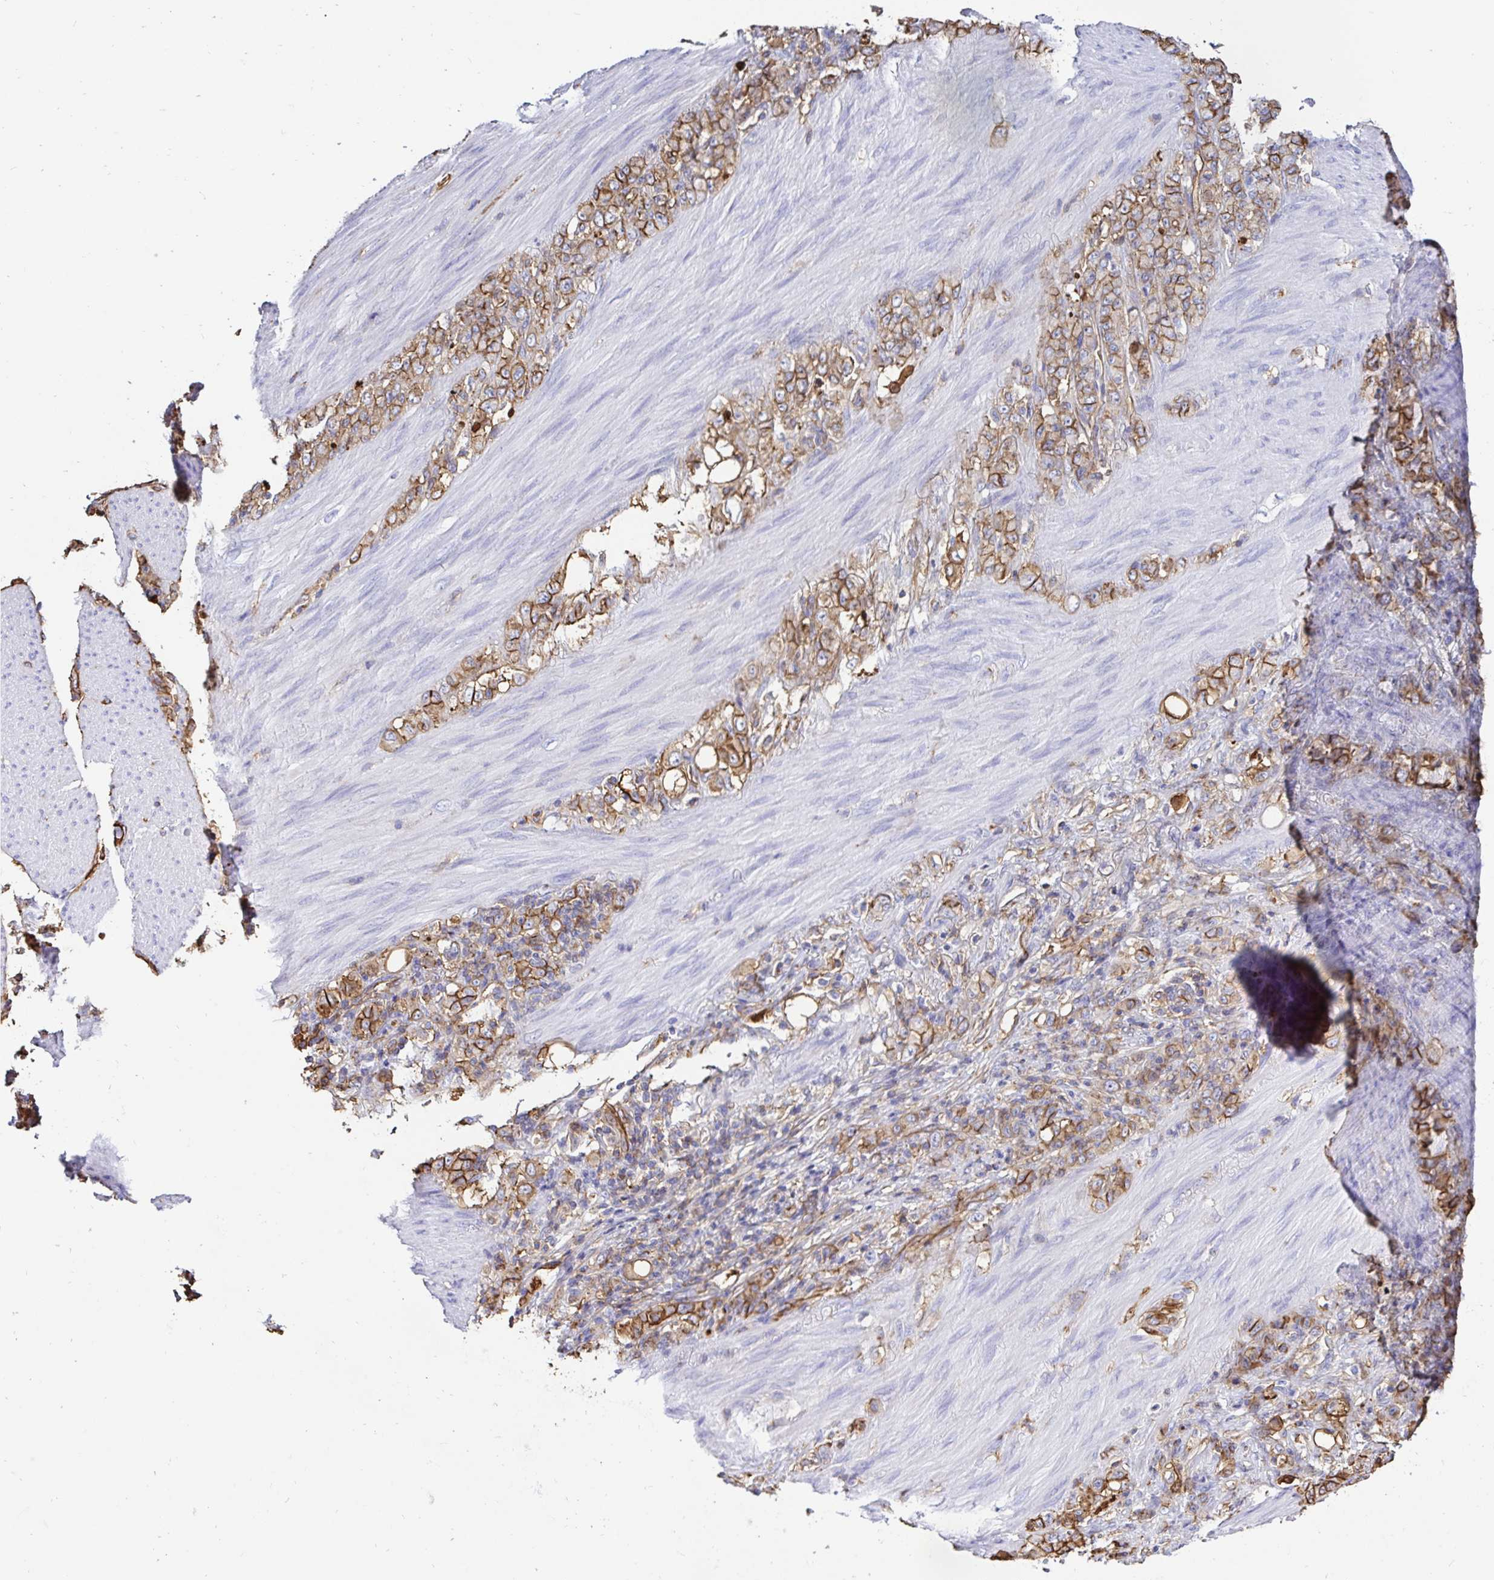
{"staining": {"intensity": "moderate", "quantity": "25%-75%", "location": "cytoplasmic/membranous"}, "tissue": "stomach cancer", "cell_type": "Tumor cells", "image_type": "cancer", "snomed": [{"axis": "morphology", "description": "Normal tissue, NOS"}, {"axis": "morphology", "description": "Adenocarcinoma, NOS"}, {"axis": "topography", "description": "Stomach"}], "caption": "DAB immunohistochemical staining of human stomach cancer (adenocarcinoma) reveals moderate cytoplasmic/membranous protein positivity in about 25%-75% of tumor cells. (IHC, brightfield microscopy, high magnification).", "gene": "ANXA2", "patient": {"sex": "female", "age": 79}}